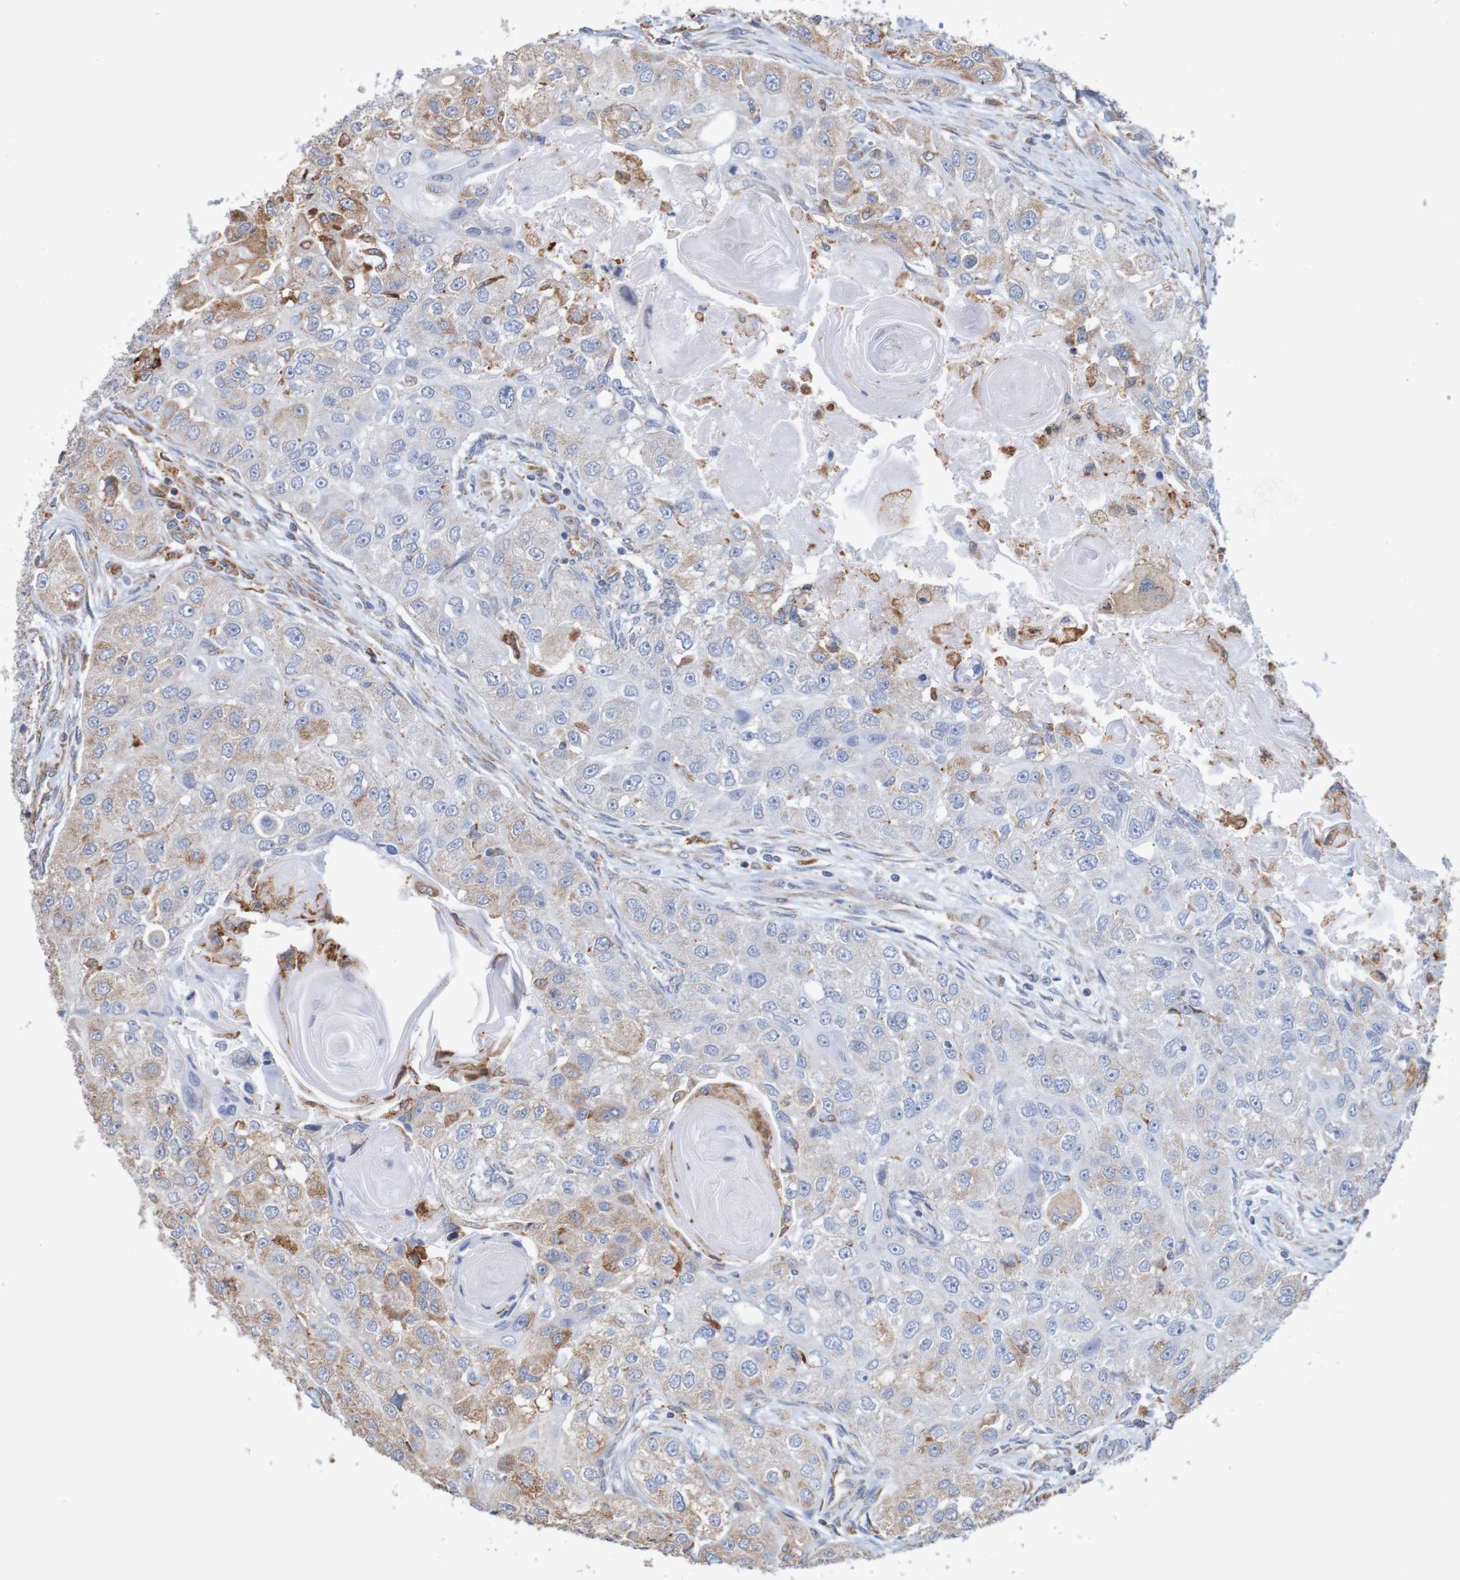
{"staining": {"intensity": "weak", "quantity": "<25%", "location": "cytoplasmic/membranous"}, "tissue": "head and neck cancer", "cell_type": "Tumor cells", "image_type": "cancer", "snomed": [{"axis": "morphology", "description": "Normal tissue, NOS"}, {"axis": "morphology", "description": "Squamous cell carcinoma, NOS"}, {"axis": "topography", "description": "Skeletal muscle"}, {"axis": "topography", "description": "Head-Neck"}], "caption": "This is an IHC image of head and neck cancer (squamous cell carcinoma). There is no staining in tumor cells.", "gene": "PDIA3", "patient": {"sex": "male", "age": 51}}